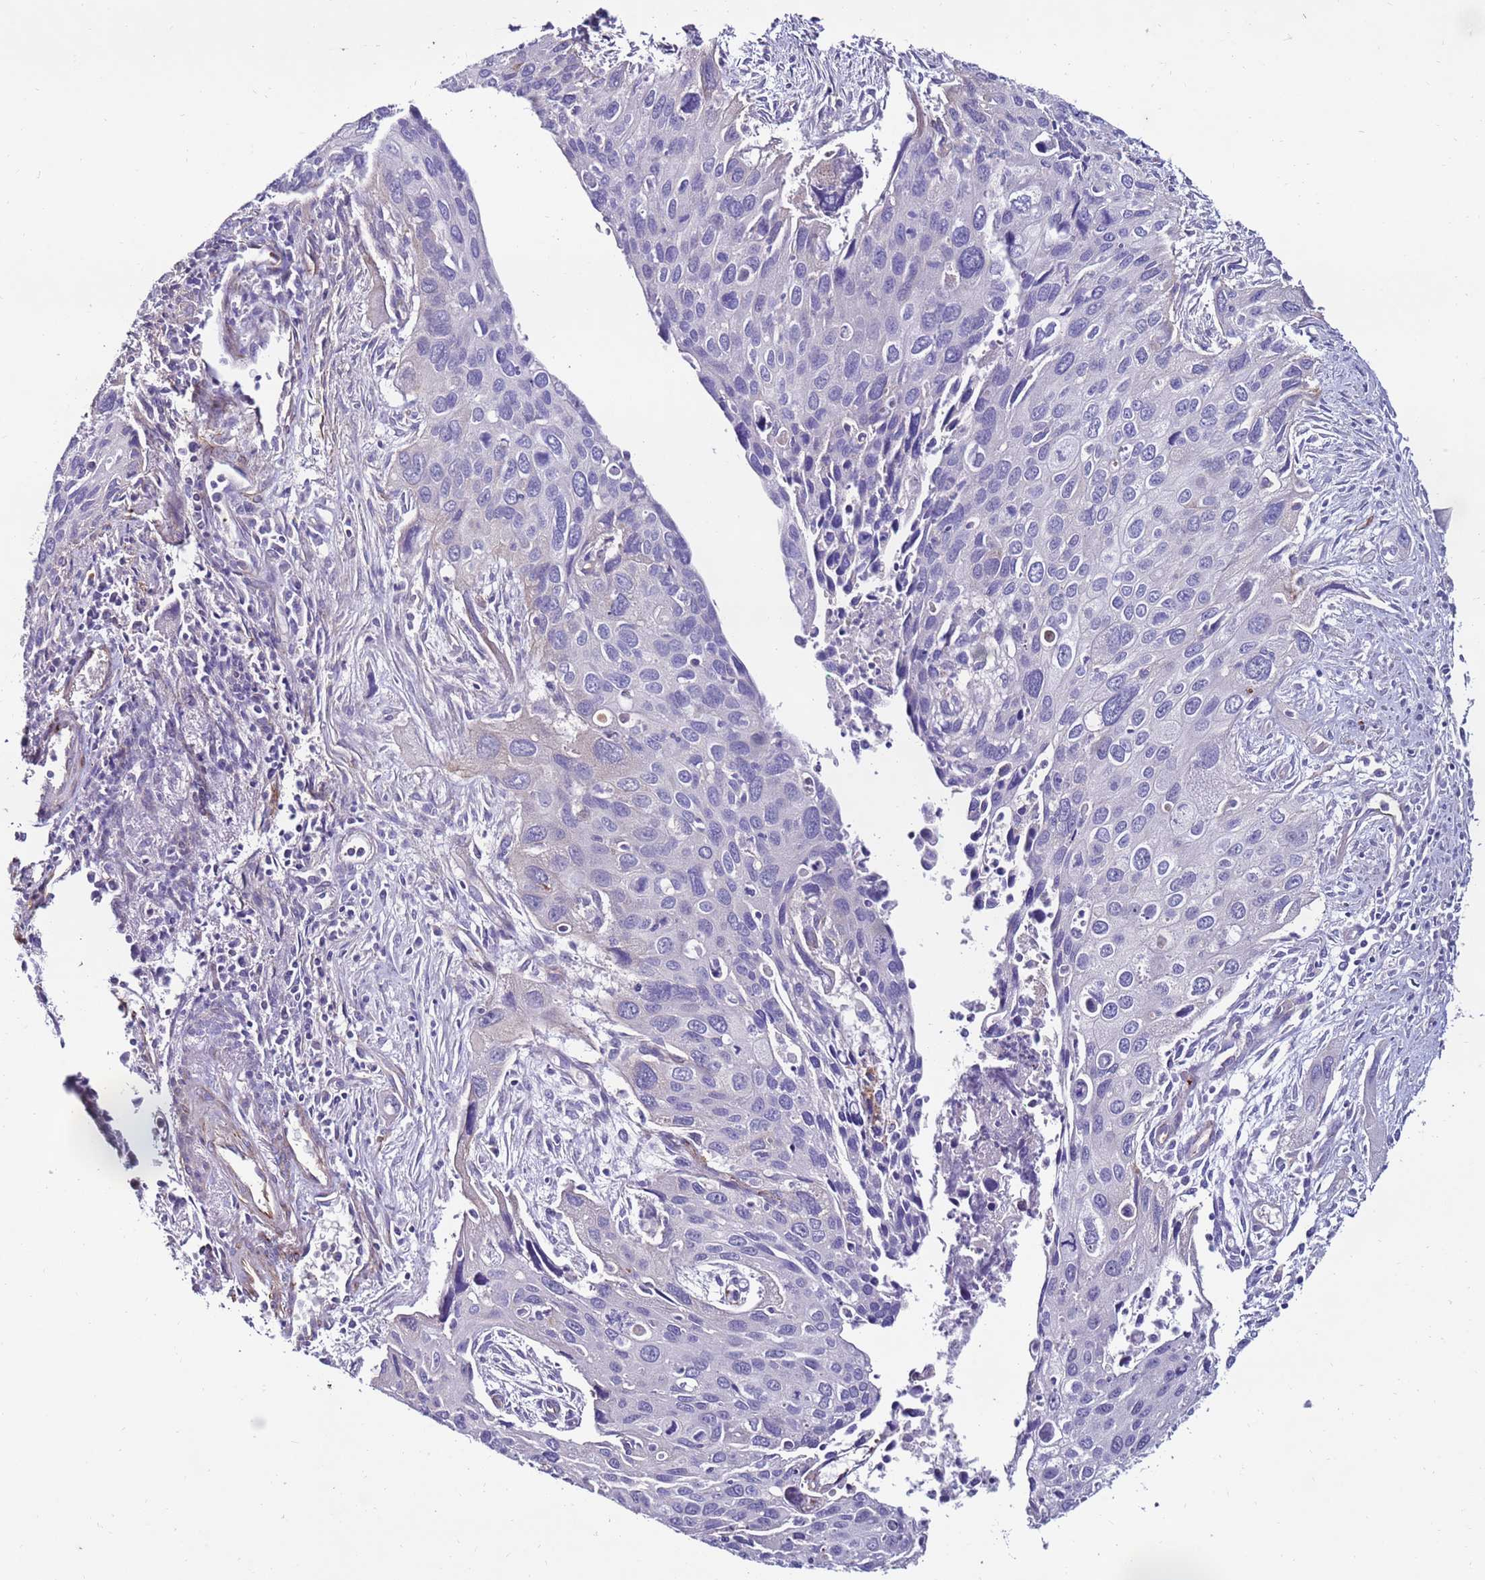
{"staining": {"intensity": "negative", "quantity": "none", "location": "none"}, "tissue": "cervical cancer", "cell_type": "Tumor cells", "image_type": "cancer", "snomed": [{"axis": "morphology", "description": "Squamous cell carcinoma, NOS"}, {"axis": "topography", "description": "Cervix"}], "caption": "A high-resolution image shows IHC staining of cervical cancer (squamous cell carcinoma), which shows no significant positivity in tumor cells.", "gene": "CLEC4M", "patient": {"sex": "female", "age": 55}}